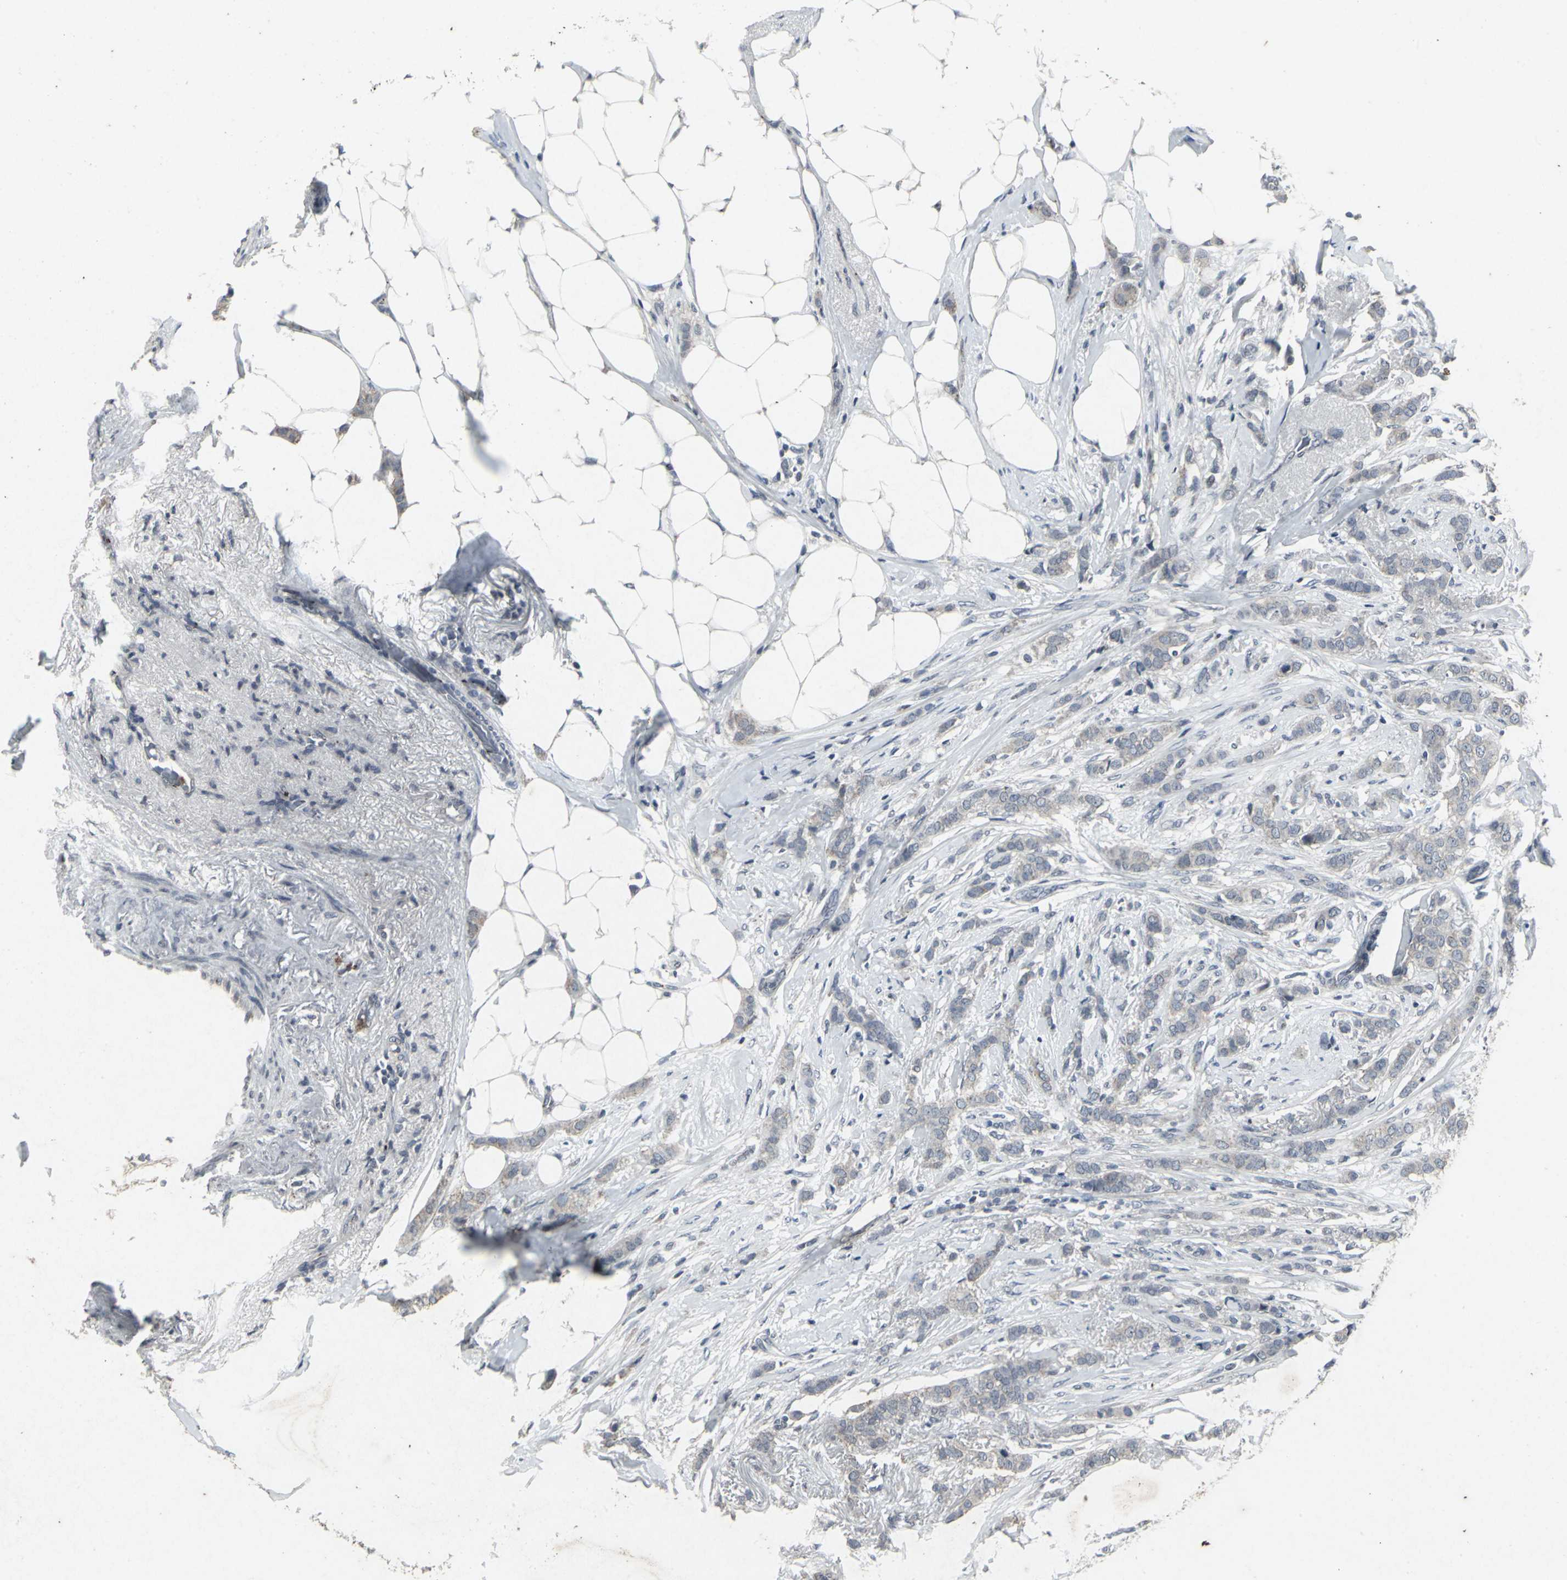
{"staining": {"intensity": "weak", "quantity": "25%-75%", "location": "cytoplasmic/membranous"}, "tissue": "breast cancer", "cell_type": "Tumor cells", "image_type": "cancer", "snomed": [{"axis": "morphology", "description": "Lobular carcinoma"}, {"axis": "topography", "description": "Breast"}], "caption": "Lobular carcinoma (breast) stained for a protein displays weak cytoplasmic/membranous positivity in tumor cells.", "gene": "BMP4", "patient": {"sex": "female", "age": 55}}